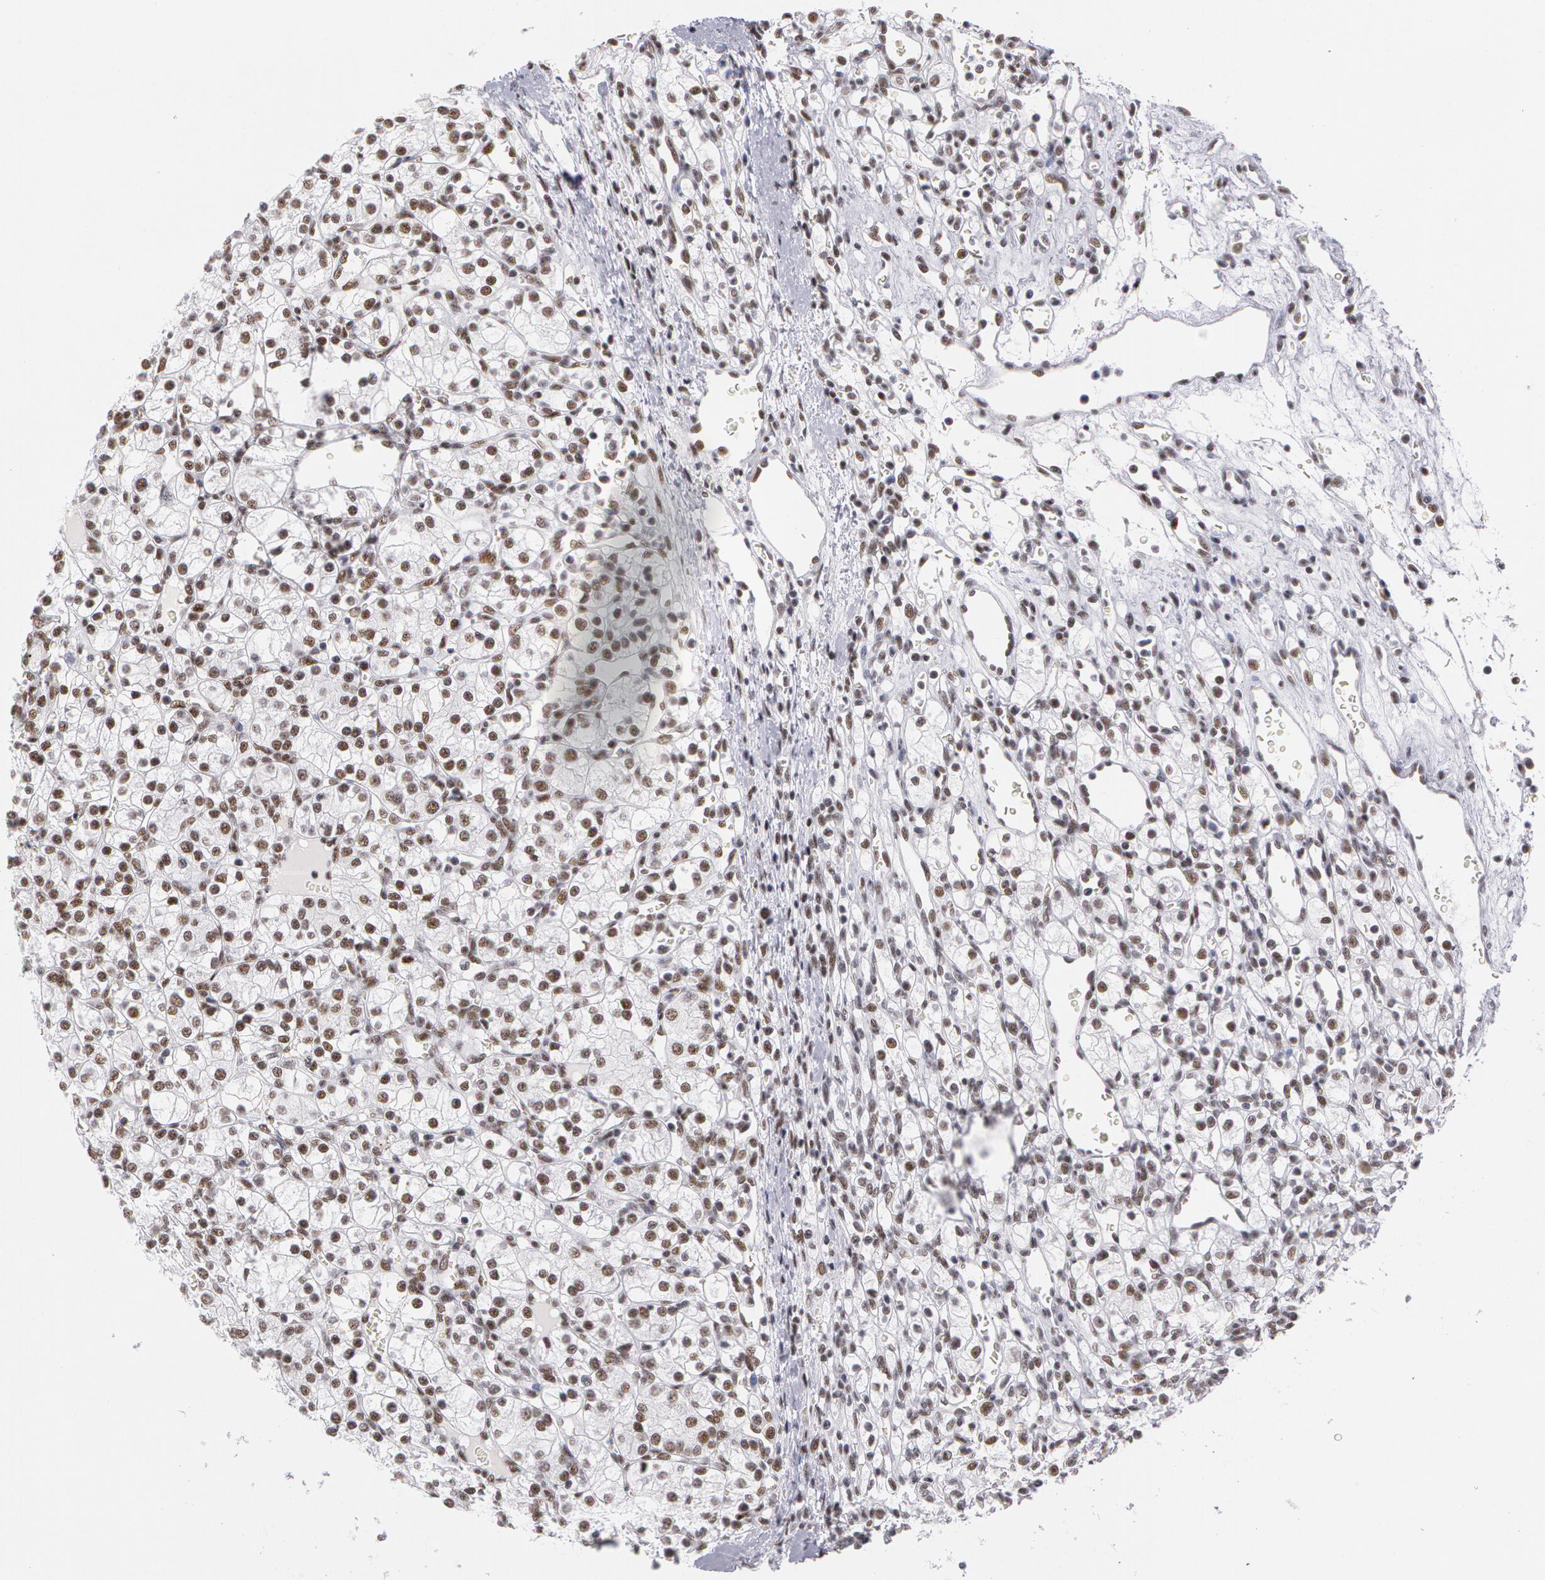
{"staining": {"intensity": "weak", "quantity": "25%-75%", "location": "nuclear"}, "tissue": "renal cancer", "cell_type": "Tumor cells", "image_type": "cancer", "snomed": [{"axis": "morphology", "description": "Adenocarcinoma, NOS"}, {"axis": "topography", "description": "Kidney"}], "caption": "Immunohistochemical staining of human adenocarcinoma (renal) displays weak nuclear protein staining in about 25%-75% of tumor cells.", "gene": "PNN", "patient": {"sex": "female", "age": 62}}